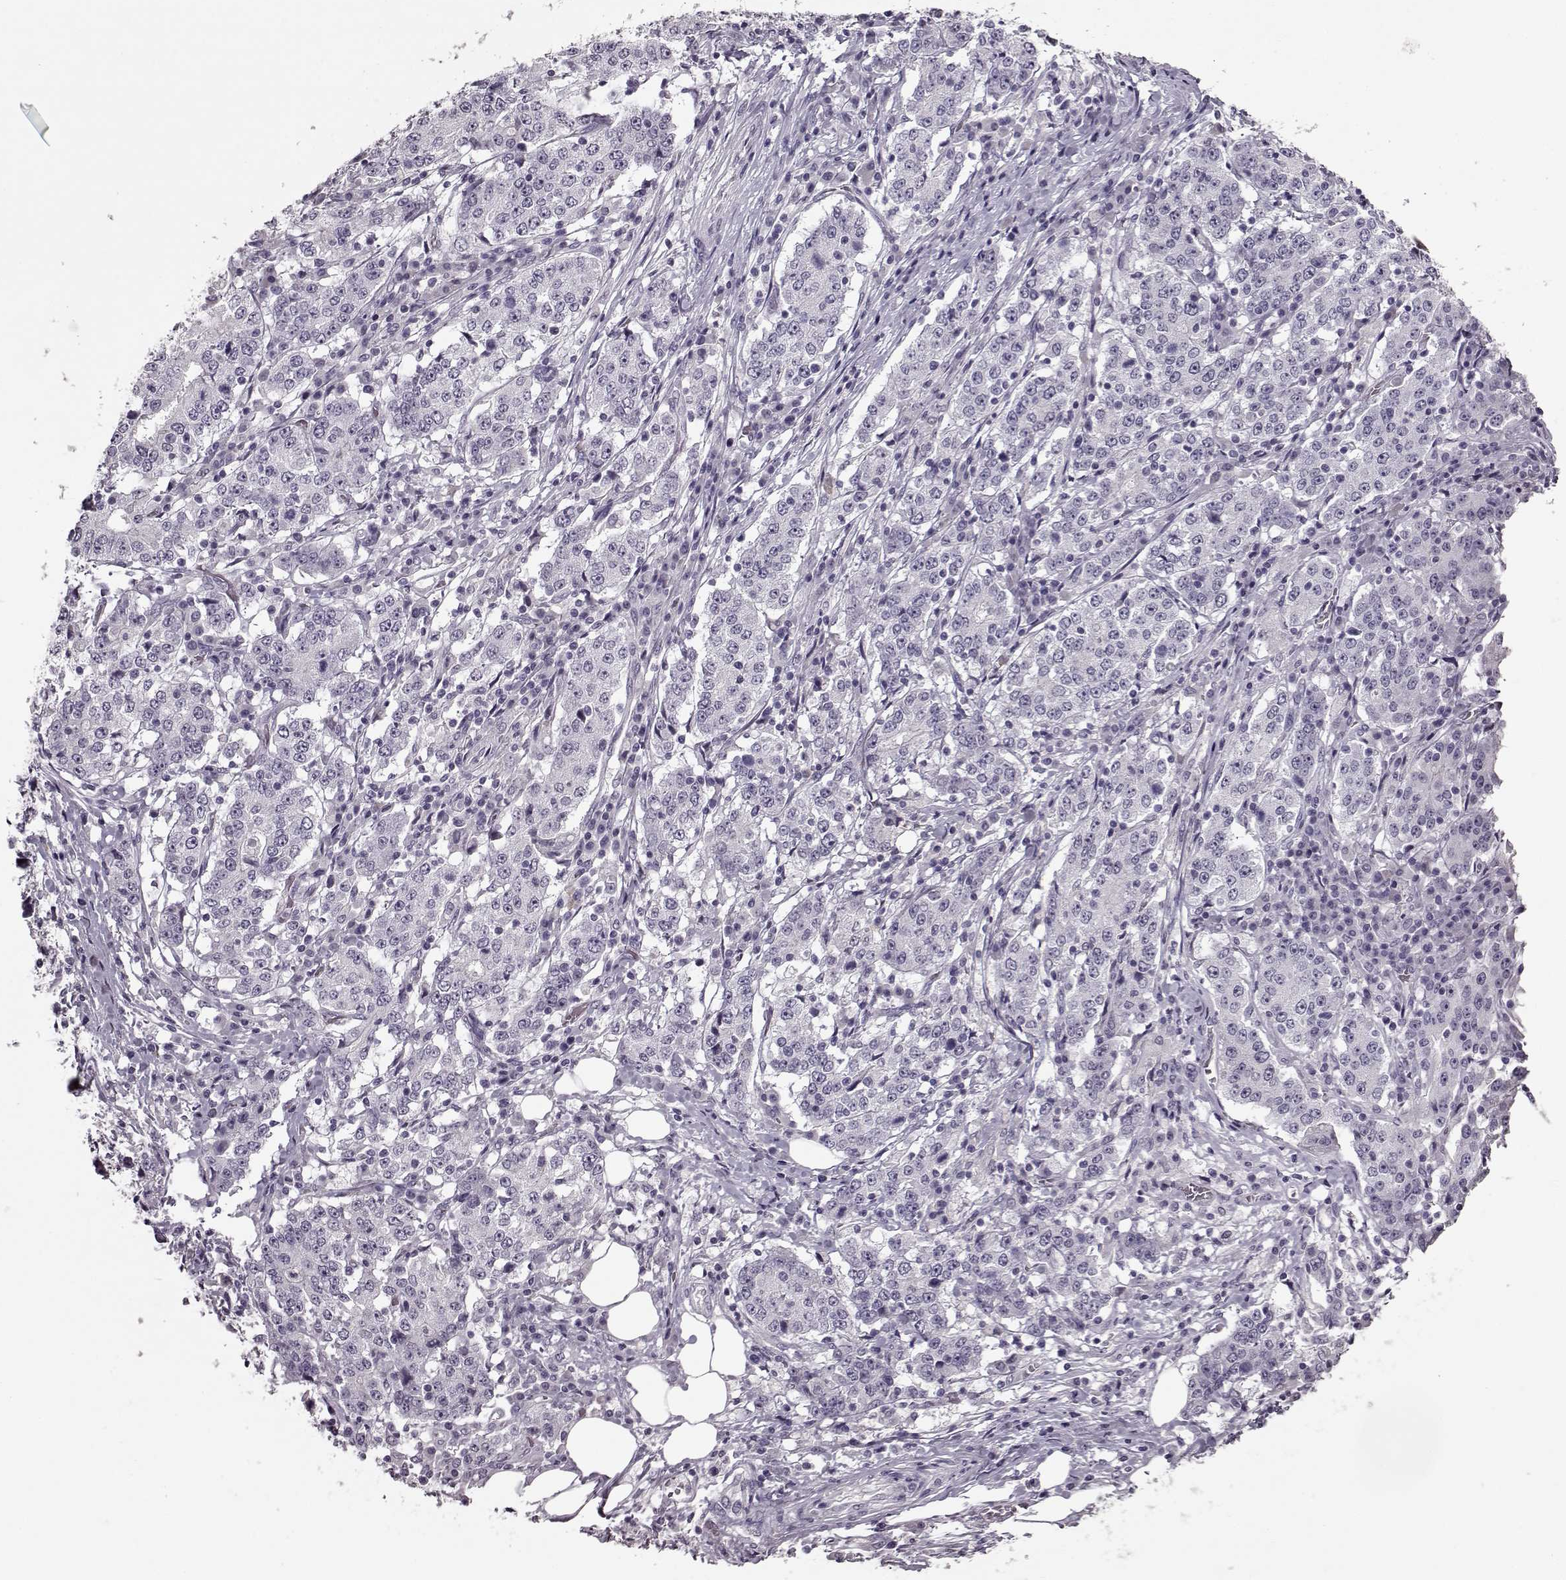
{"staining": {"intensity": "negative", "quantity": "none", "location": "none"}, "tissue": "stomach cancer", "cell_type": "Tumor cells", "image_type": "cancer", "snomed": [{"axis": "morphology", "description": "Adenocarcinoma, NOS"}, {"axis": "topography", "description": "Stomach"}], "caption": "Tumor cells show no significant protein positivity in adenocarcinoma (stomach).", "gene": "FSHB", "patient": {"sex": "male", "age": 59}}